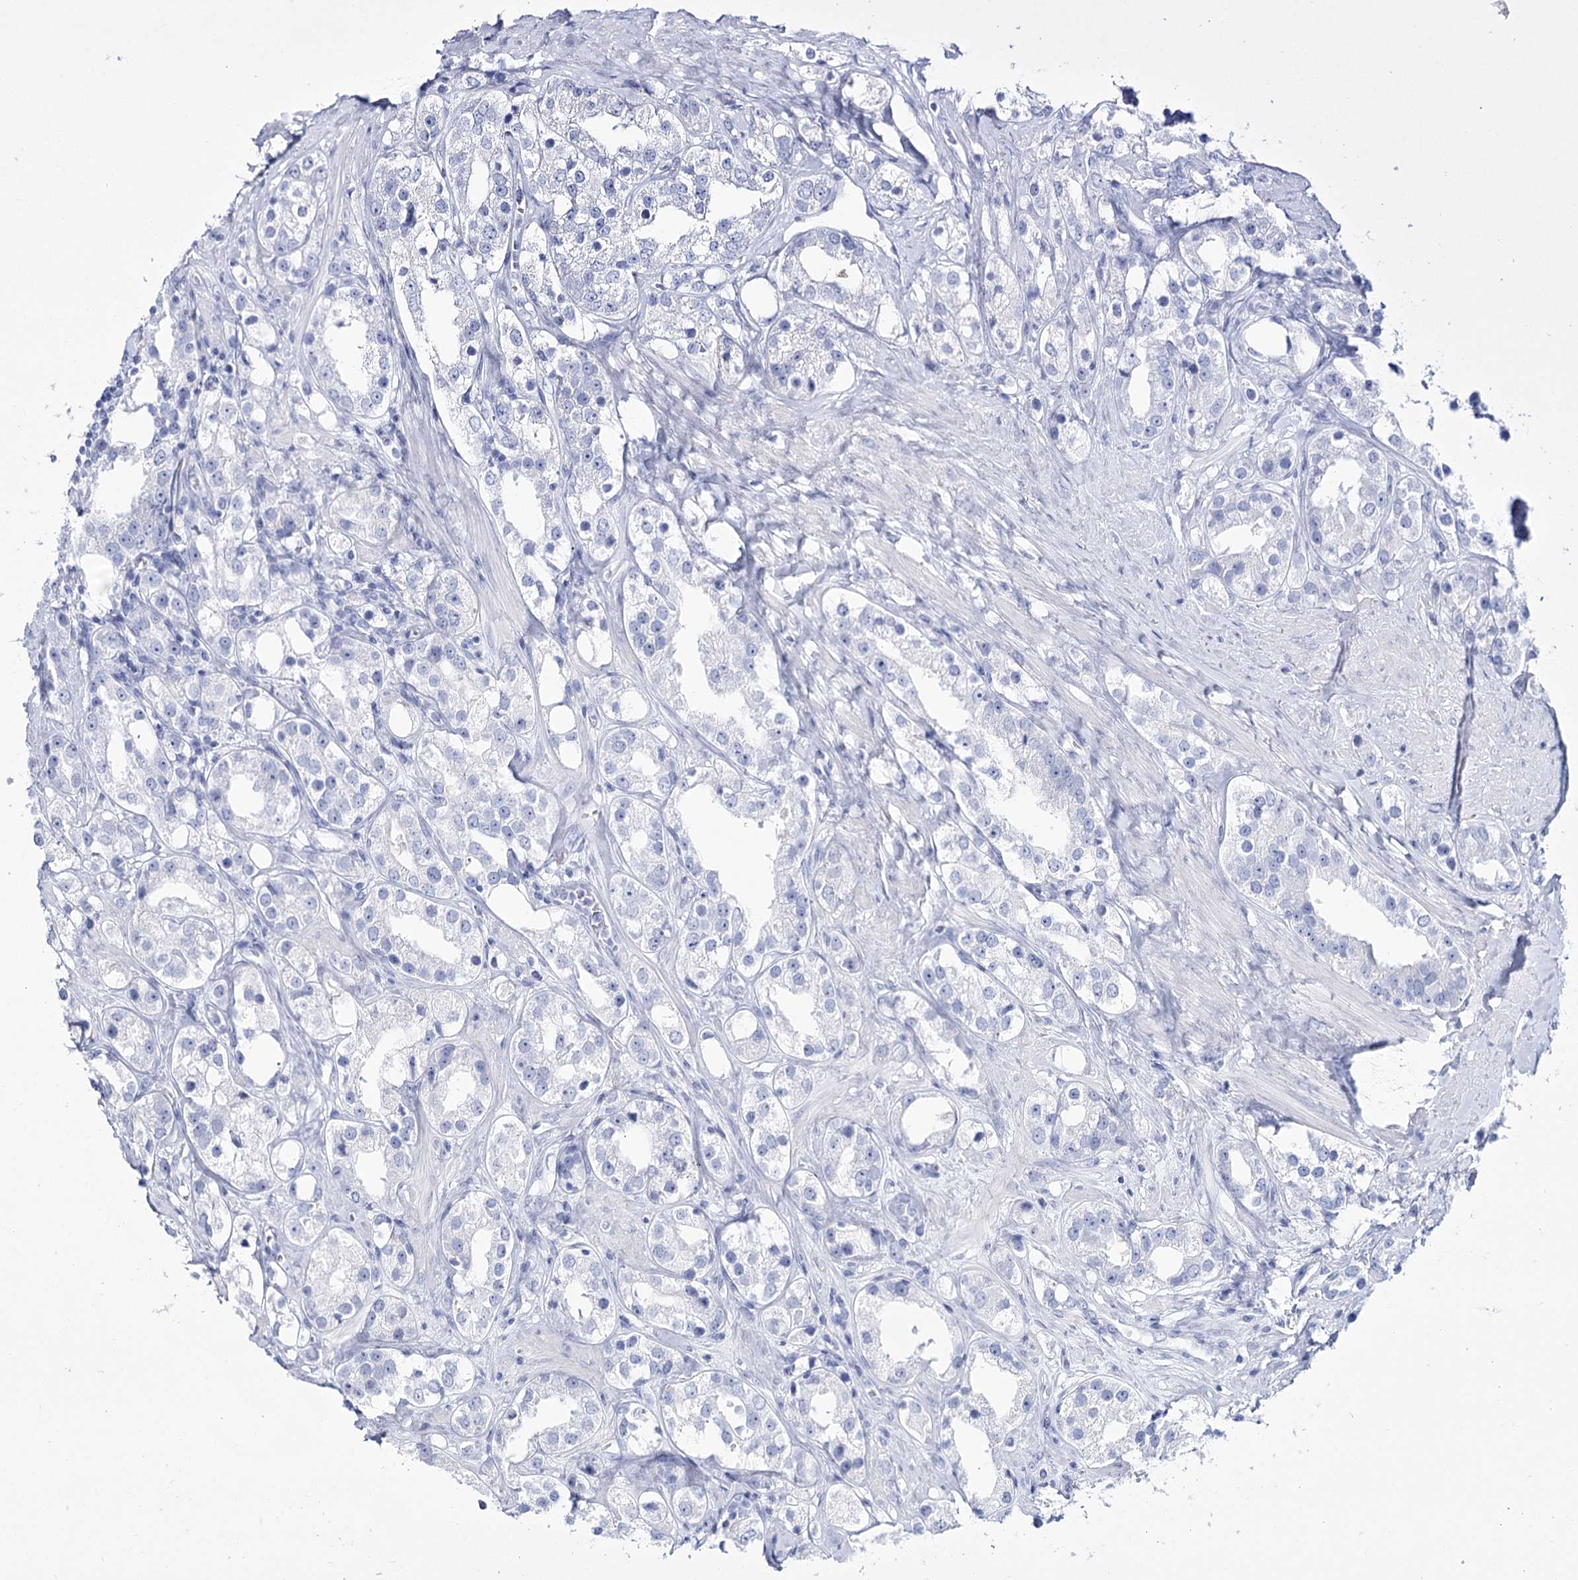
{"staining": {"intensity": "negative", "quantity": "none", "location": "none"}, "tissue": "prostate cancer", "cell_type": "Tumor cells", "image_type": "cancer", "snomed": [{"axis": "morphology", "description": "Adenocarcinoma, NOS"}, {"axis": "topography", "description": "Prostate"}], "caption": "Tumor cells show no significant protein expression in prostate cancer. (DAB IHC visualized using brightfield microscopy, high magnification).", "gene": "RNF186", "patient": {"sex": "male", "age": 79}}